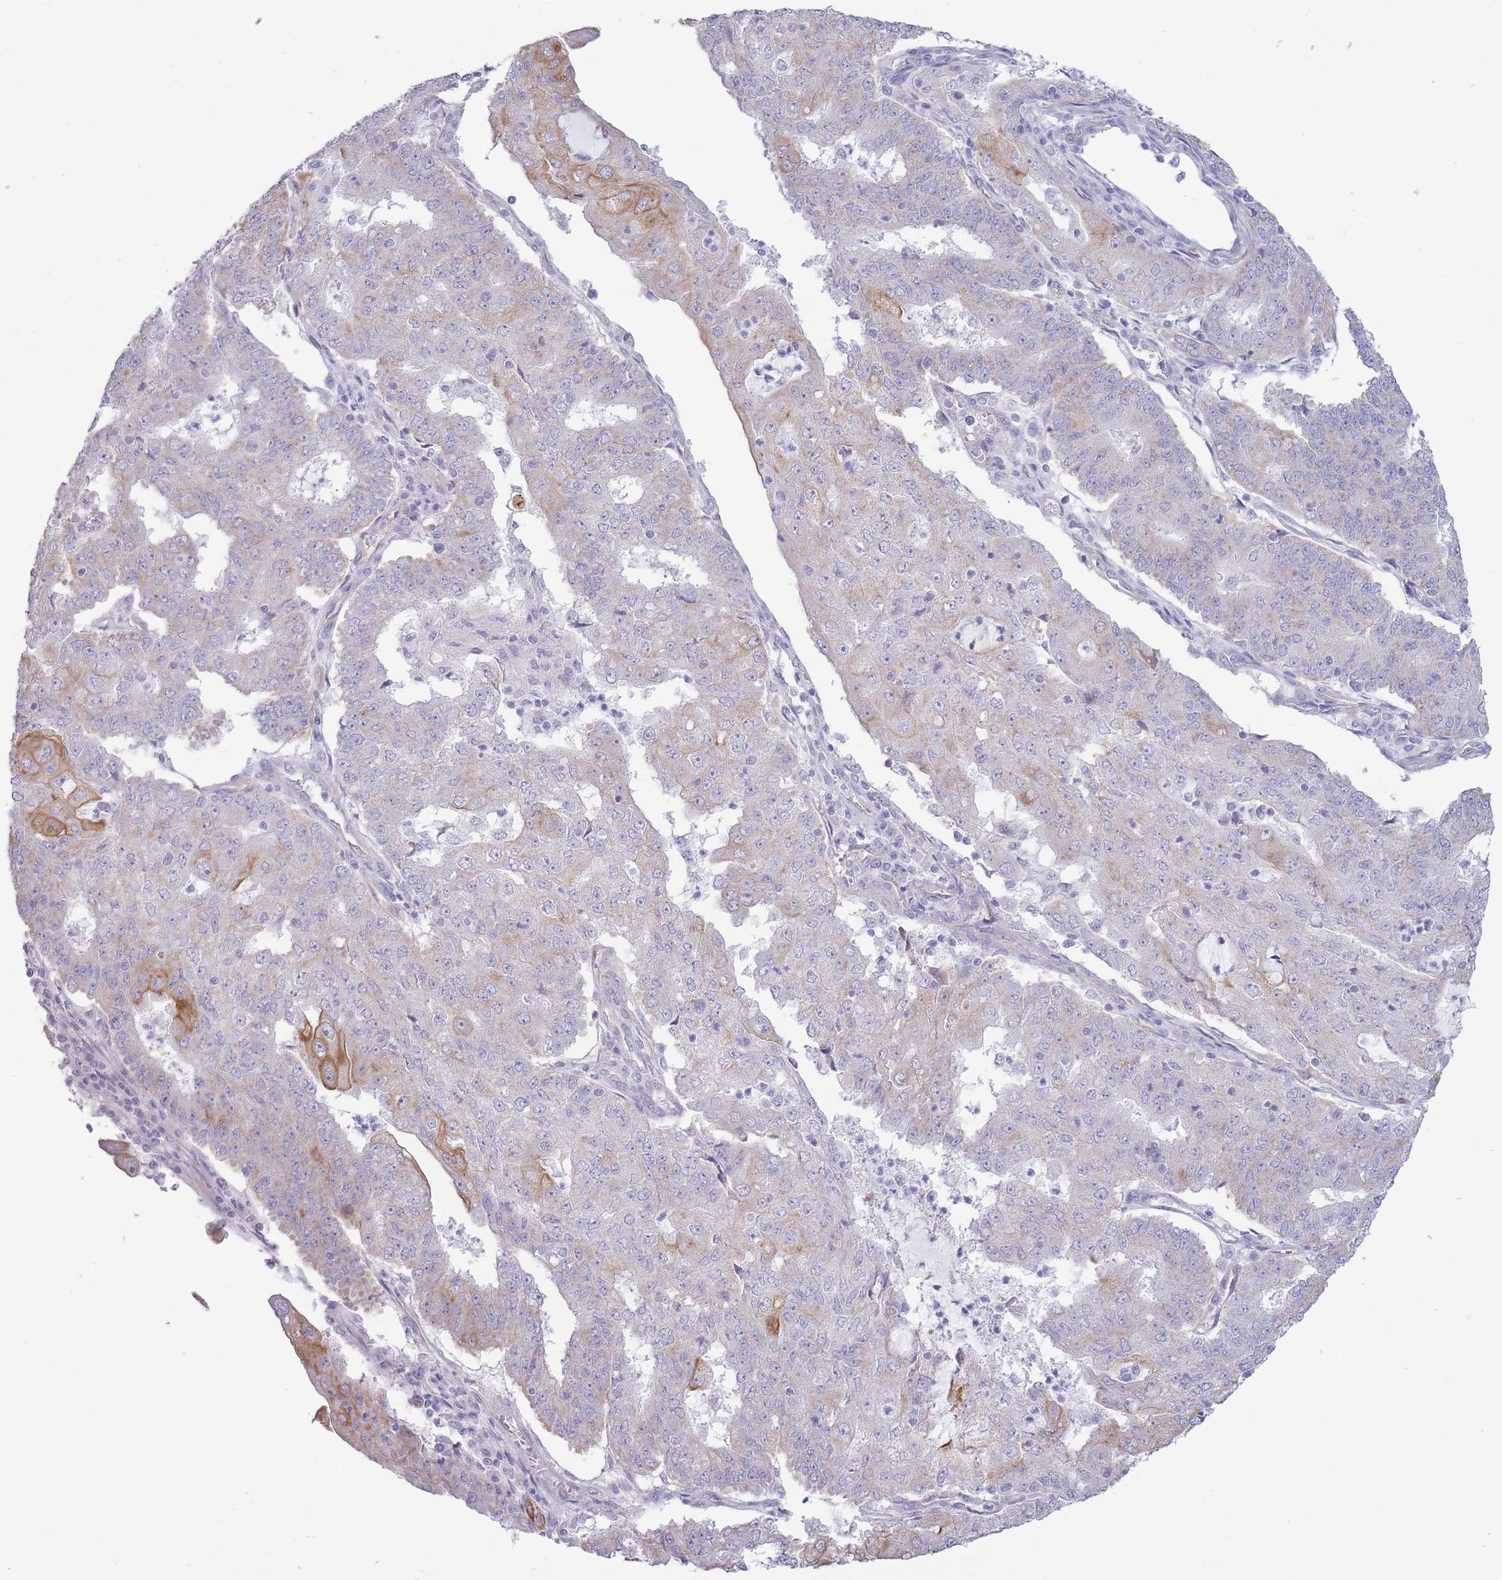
{"staining": {"intensity": "moderate", "quantity": "<25%", "location": "cytoplasmic/membranous"}, "tissue": "endometrial cancer", "cell_type": "Tumor cells", "image_type": "cancer", "snomed": [{"axis": "morphology", "description": "Adenocarcinoma, NOS"}, {"axis": "topography", "description": "Endometrium"}], "caption": "Immunohistochemical staining of human endometrial adenocarcinoma shows moderate cytoplasmic/membranous protein expression in approximately <25% of tumor cells.", "gene": "MRPS31", "patient": {"sex": "female", "age": 56}}